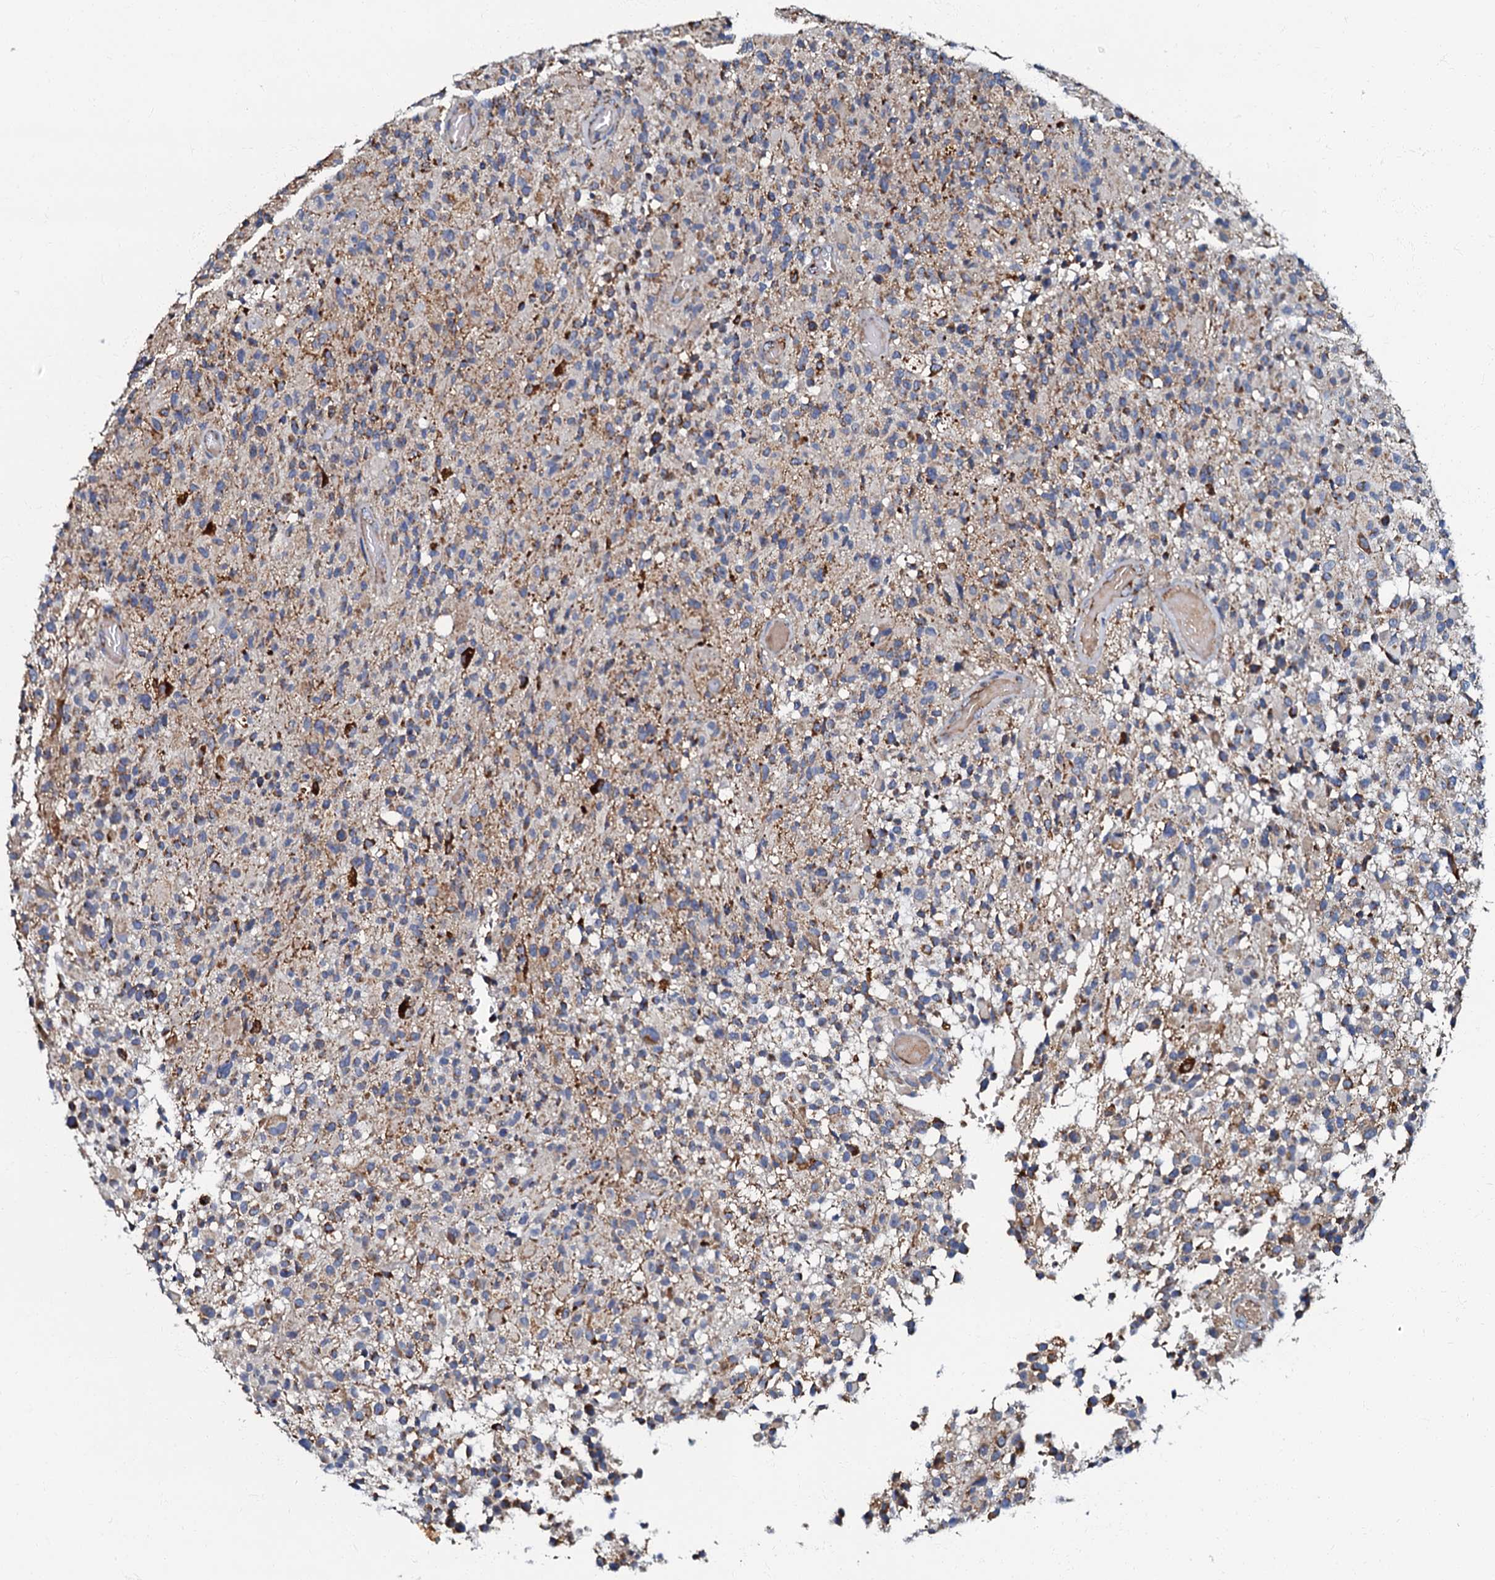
{"staining": {"intensity": "moderate", "quantity": "<25%", "location": "cytoplasmic/membranous"}, "tissue": "glioma", "cell_type": "Tumor cells", "image_type": "cancer", "snomed": [{"axis": "morphology", "description": "Glioma, malignant, High grade"}, {"axis": "morphology", "description": "Glioblastoma, NOS"}, {"axis": "topography", "description": "Brain"}], "caption": "The image shows immunohistochemical staining of glioma. There is moderate cytoplasmic/membranous staining is identified in about <25% of tumor cells.", "gene": "NDUFA12", "patient": {"sex": "male", "age": 60}}